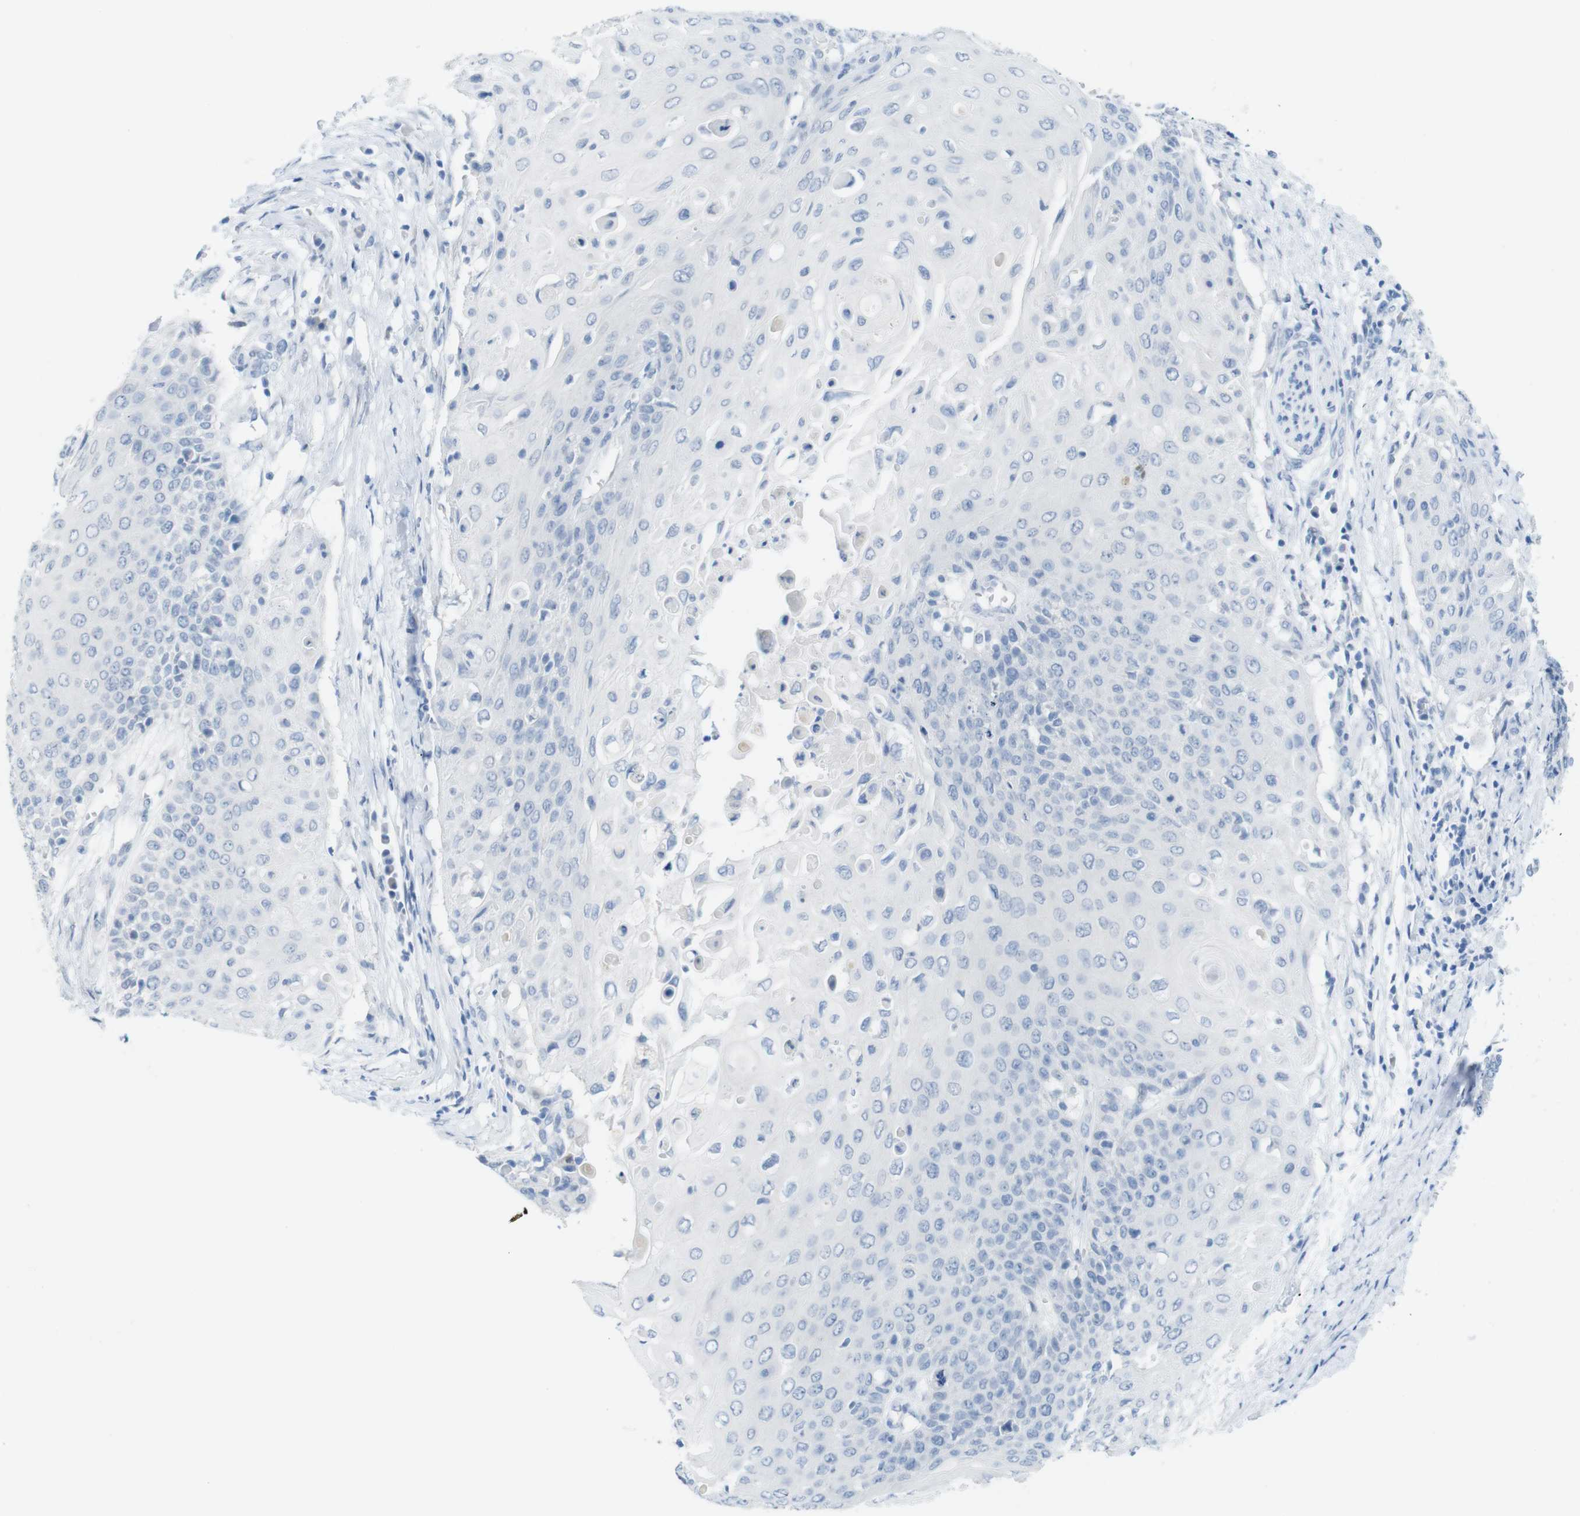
{"staining": {"intensity": "negative", "quantity": "none", "location": "none"}, "tissue": "cervical cancer", "cell_type": "Tumor cells", "image_type": "cancer", "snomed": [{"axis": "morphology", "description": "Squamous cell carcinoma, NOS"}, {"axis": "topography", "description": "Cervix"}], "caption": "Immunohistochemistry (IHC) histopathology image of cervical cancer (squamous cell carcinoma) stained for a protein (brown), which demonstrates no positivity in tumor cells. Nuclei are stained in blue.", "gene": "OPN1SW", "patient": {"sex": "female", "age": 39}}